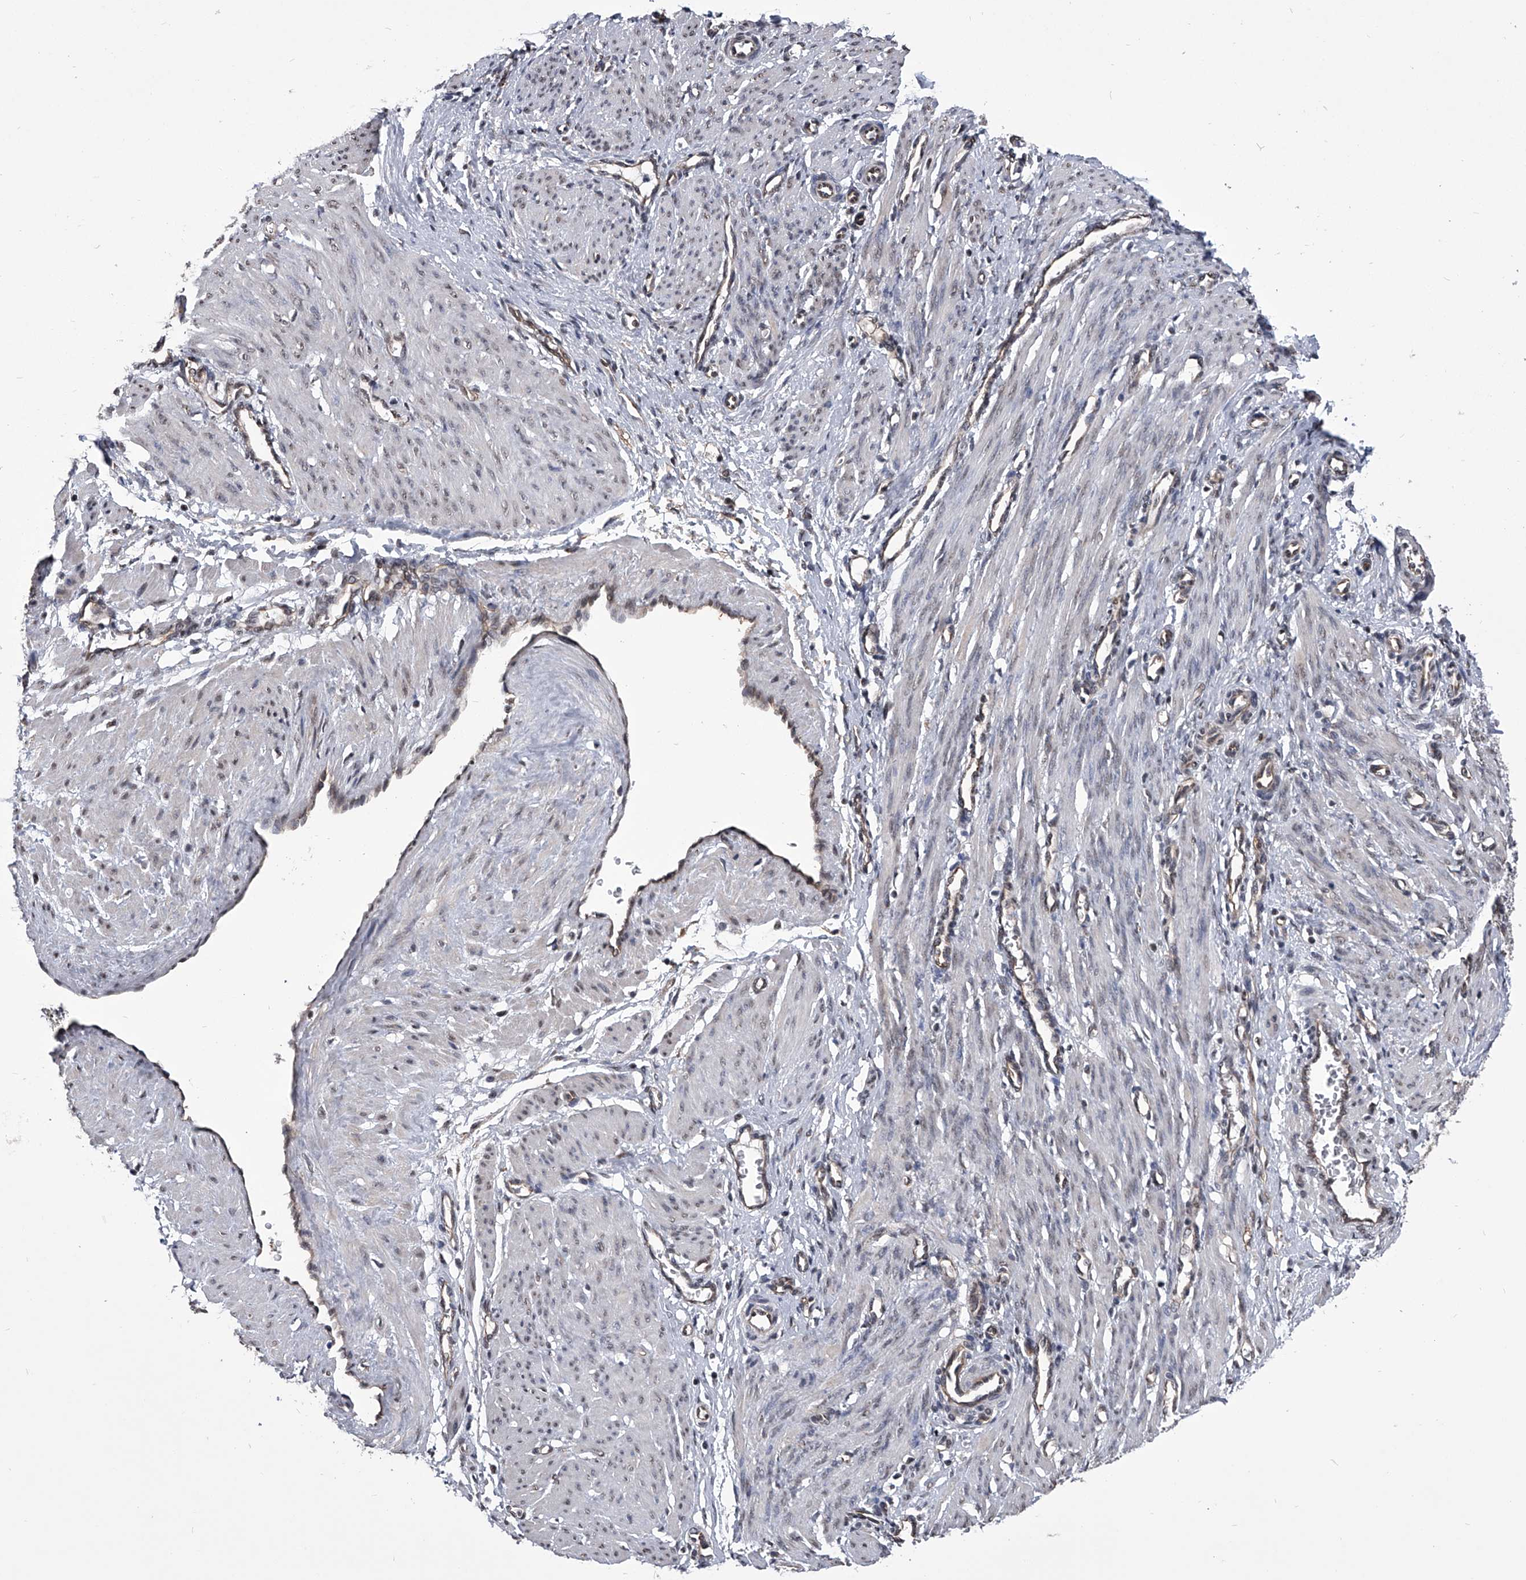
{"staining": {"intensity": "negative", "quantity": "none", "location": "none"}, "tissue": "smooth muscle", "cell_type": "Smooth muscle cells", "image_type": "normal", "snomed": [{"axis": "morphology", "description": "Normal tissue, NOS"}, {"axis": "topography", "description": "Endometrium"}], "caption": "An immunohistochemistry (IHC) micrograph of normal smooth muscle is shown. There is no staining in smooth muscle cells of smooth muscle. (DAB (3,3'-diaminobenzidine) IHC with hematoxylin counter stain).", "gene": "ZNF76", "patient": {"sex": "female", "age": 33}}